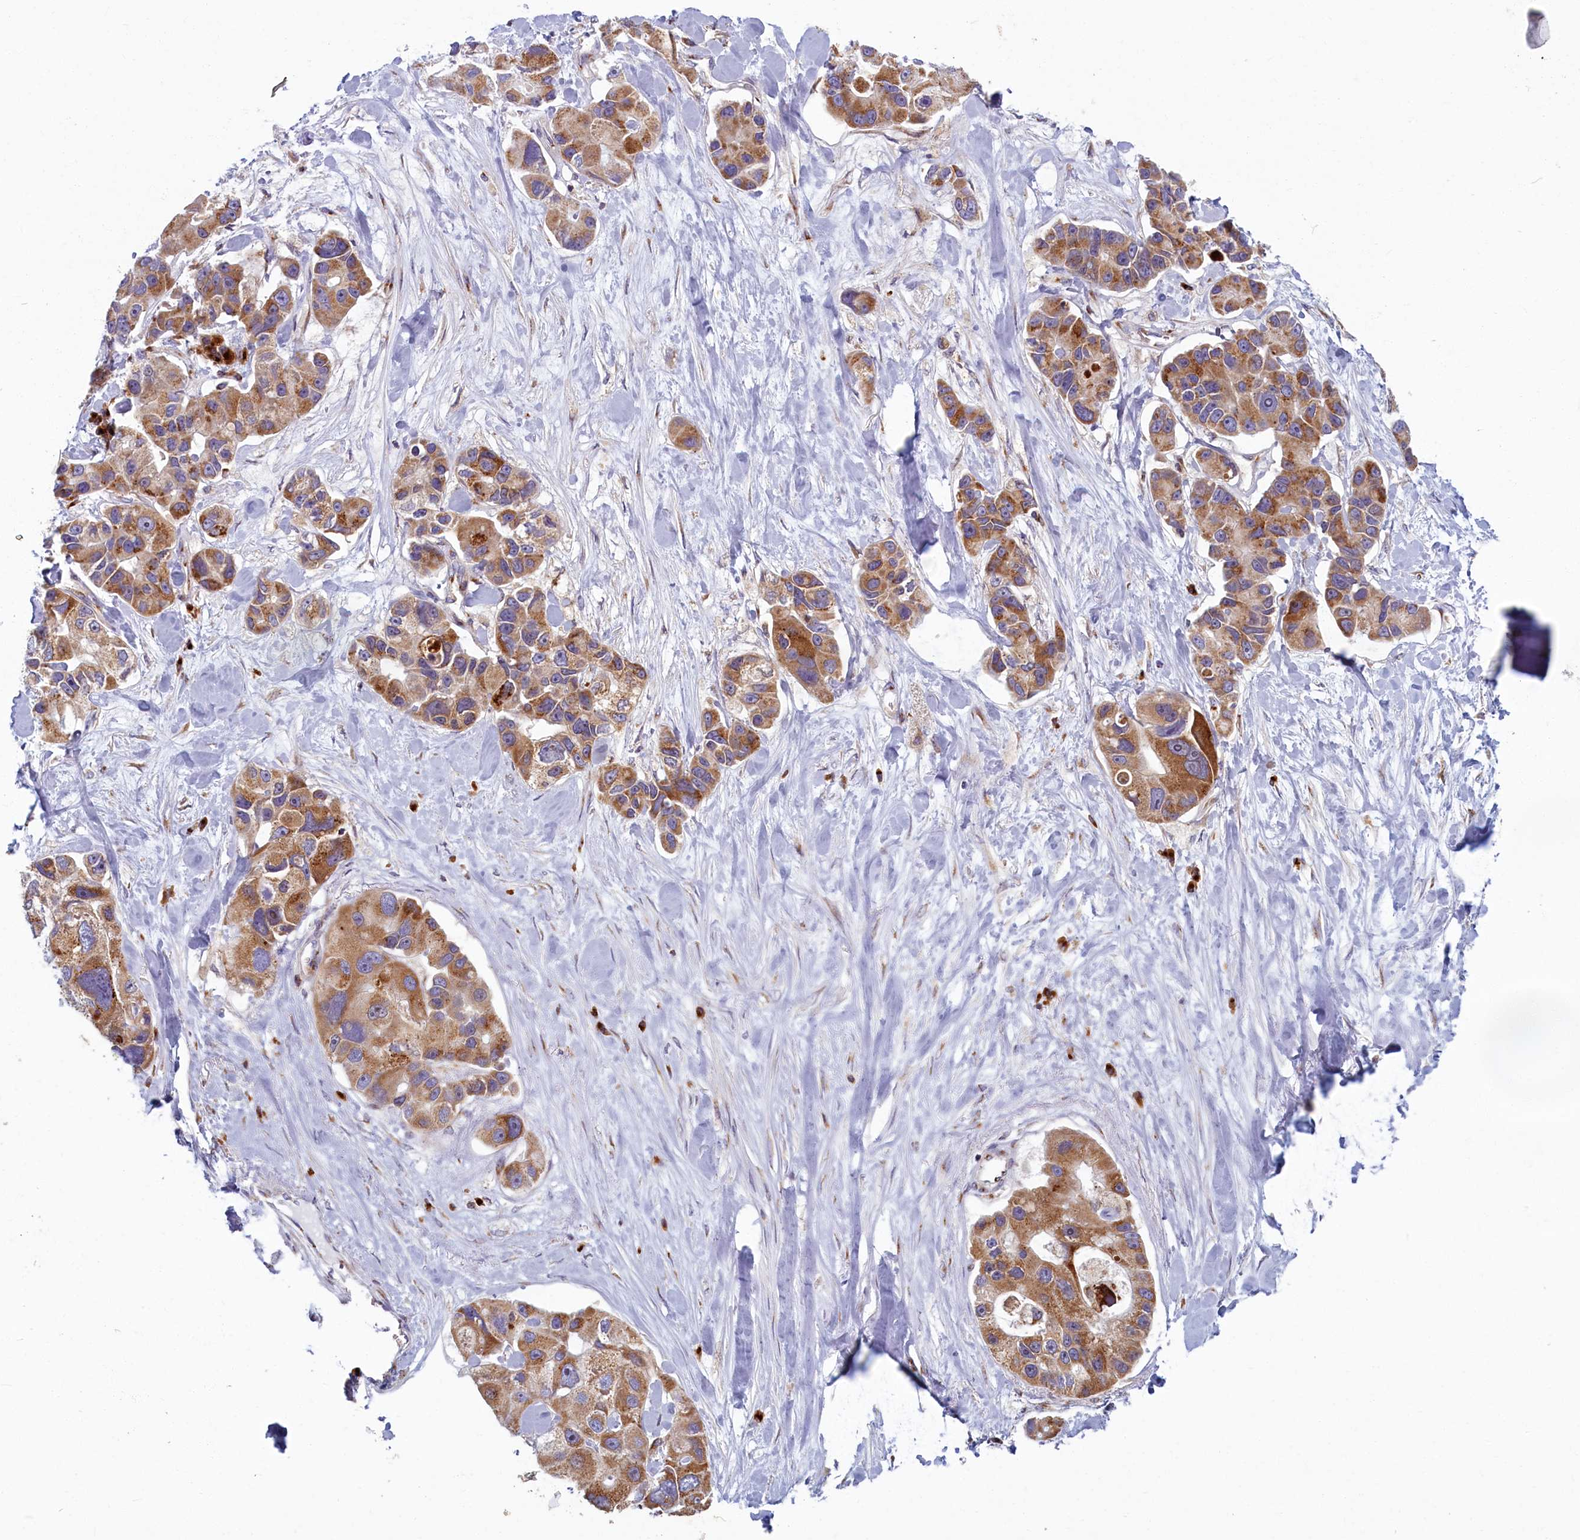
{"staining": {"intensity": "moderate", "quantity": ">75%", "location": "cytoplasmic/membranous"}, "tissue": "lung cancer", "cell_type": "Tumor cells", "image_type": "cancer", "snomed": [{"axis": "morphology", "description": "Adenocarcinoma, NOS"}, {"axis": "topography", "description": "Lung"}], "caption": "Tumor cells demonstrate medium levels of moderate cytoplasmic/membranous positivity in about >75% of cells in lung cancer. Nuclei are stained in blue.", "gene": "BLVRB", "patient": {"sex": "female", "age": 54}}